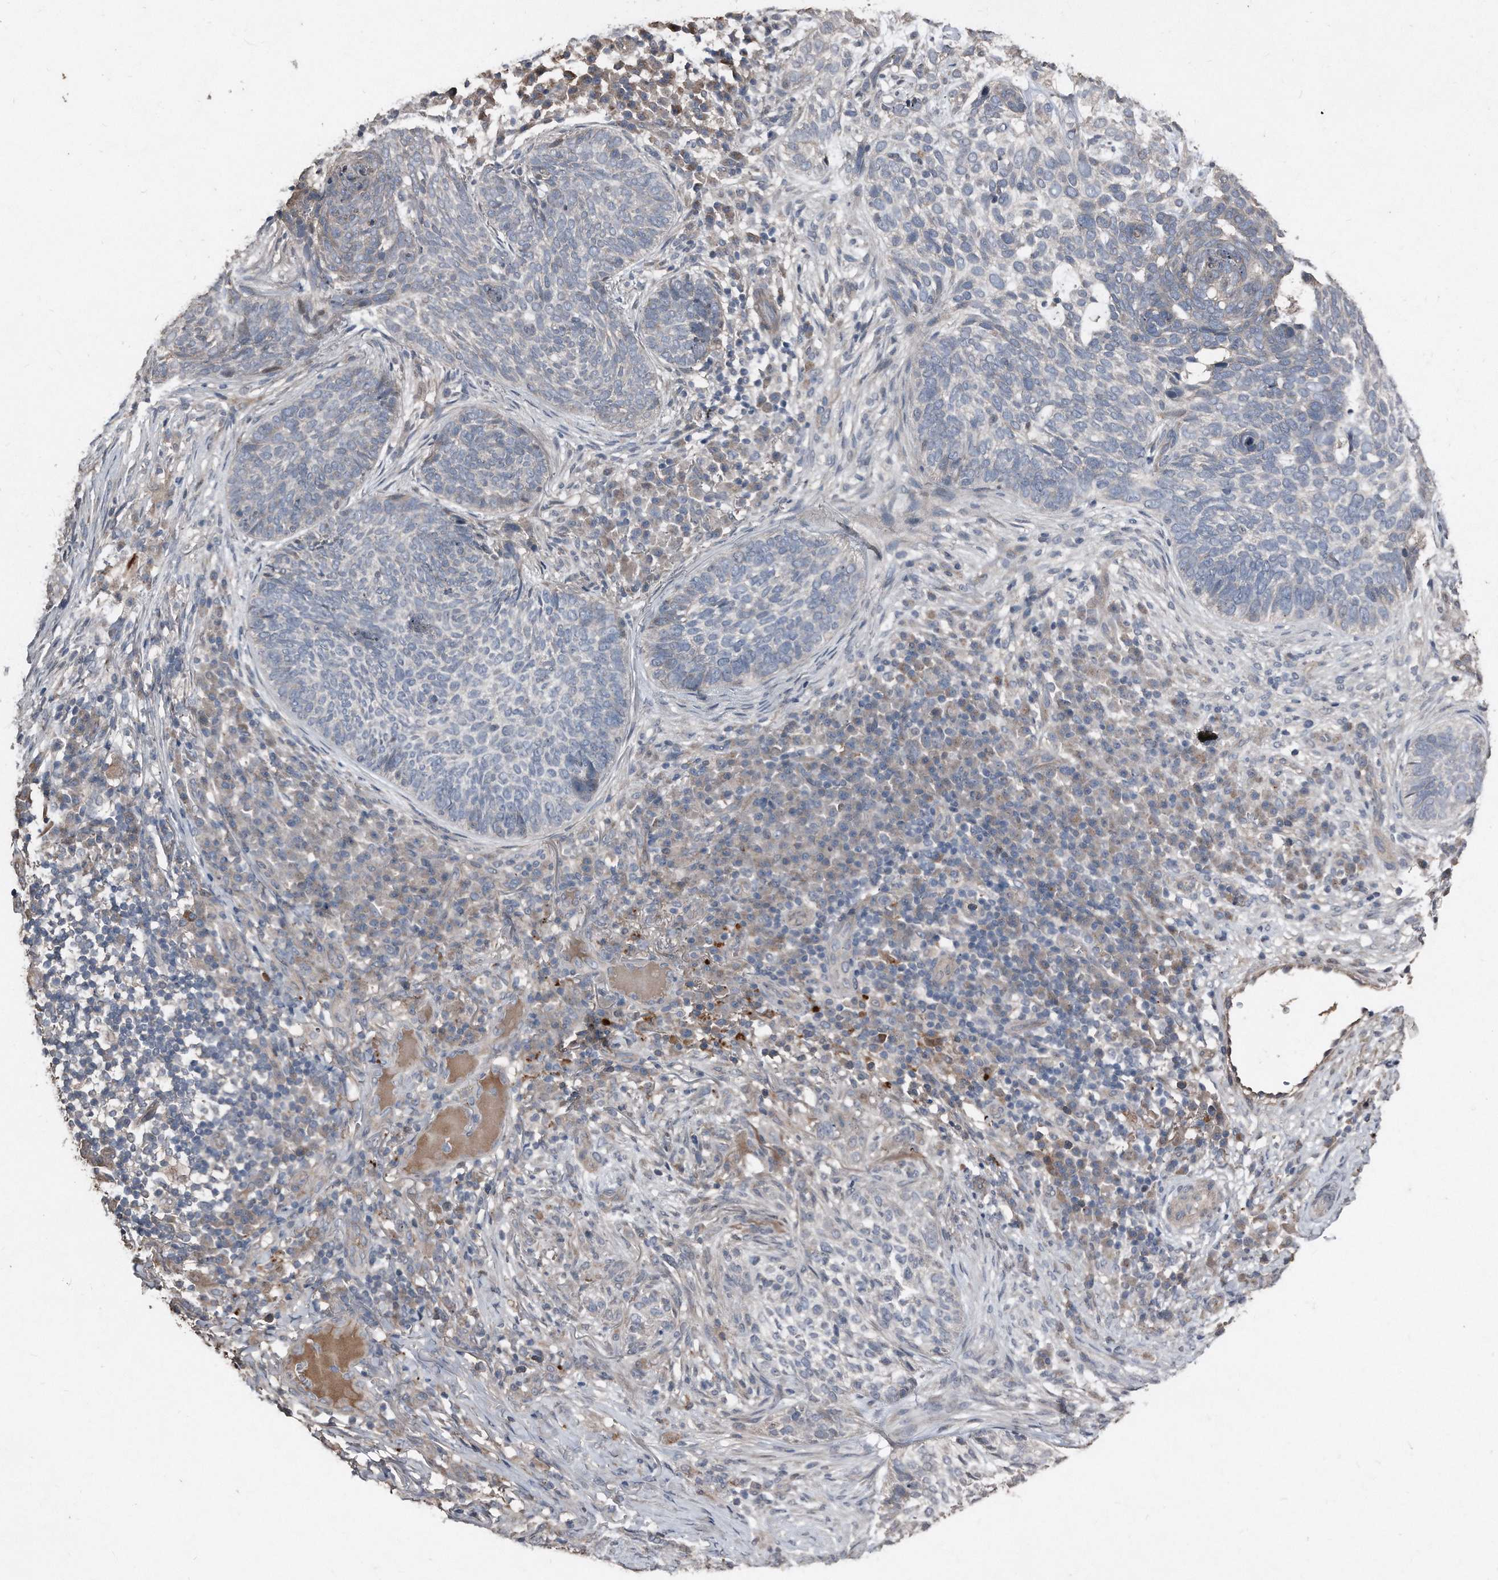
{"staining": {"intensity": "negative", "quantity": "none", "location": "none"}, "tissue": "skin cancer", "cell_type": "Tumor cells", "image_type": "cancer", "snomed": [{"axis": "morphology", "description": "Basal cell carcinoma"}, {"axis": "topography", "description": "Skin"}], "caption": "Tumor cells are negative for brown protein staining in skin cancer.", "gene": "ANKRD10", "patient": {"sex": "female", "age": 64}}